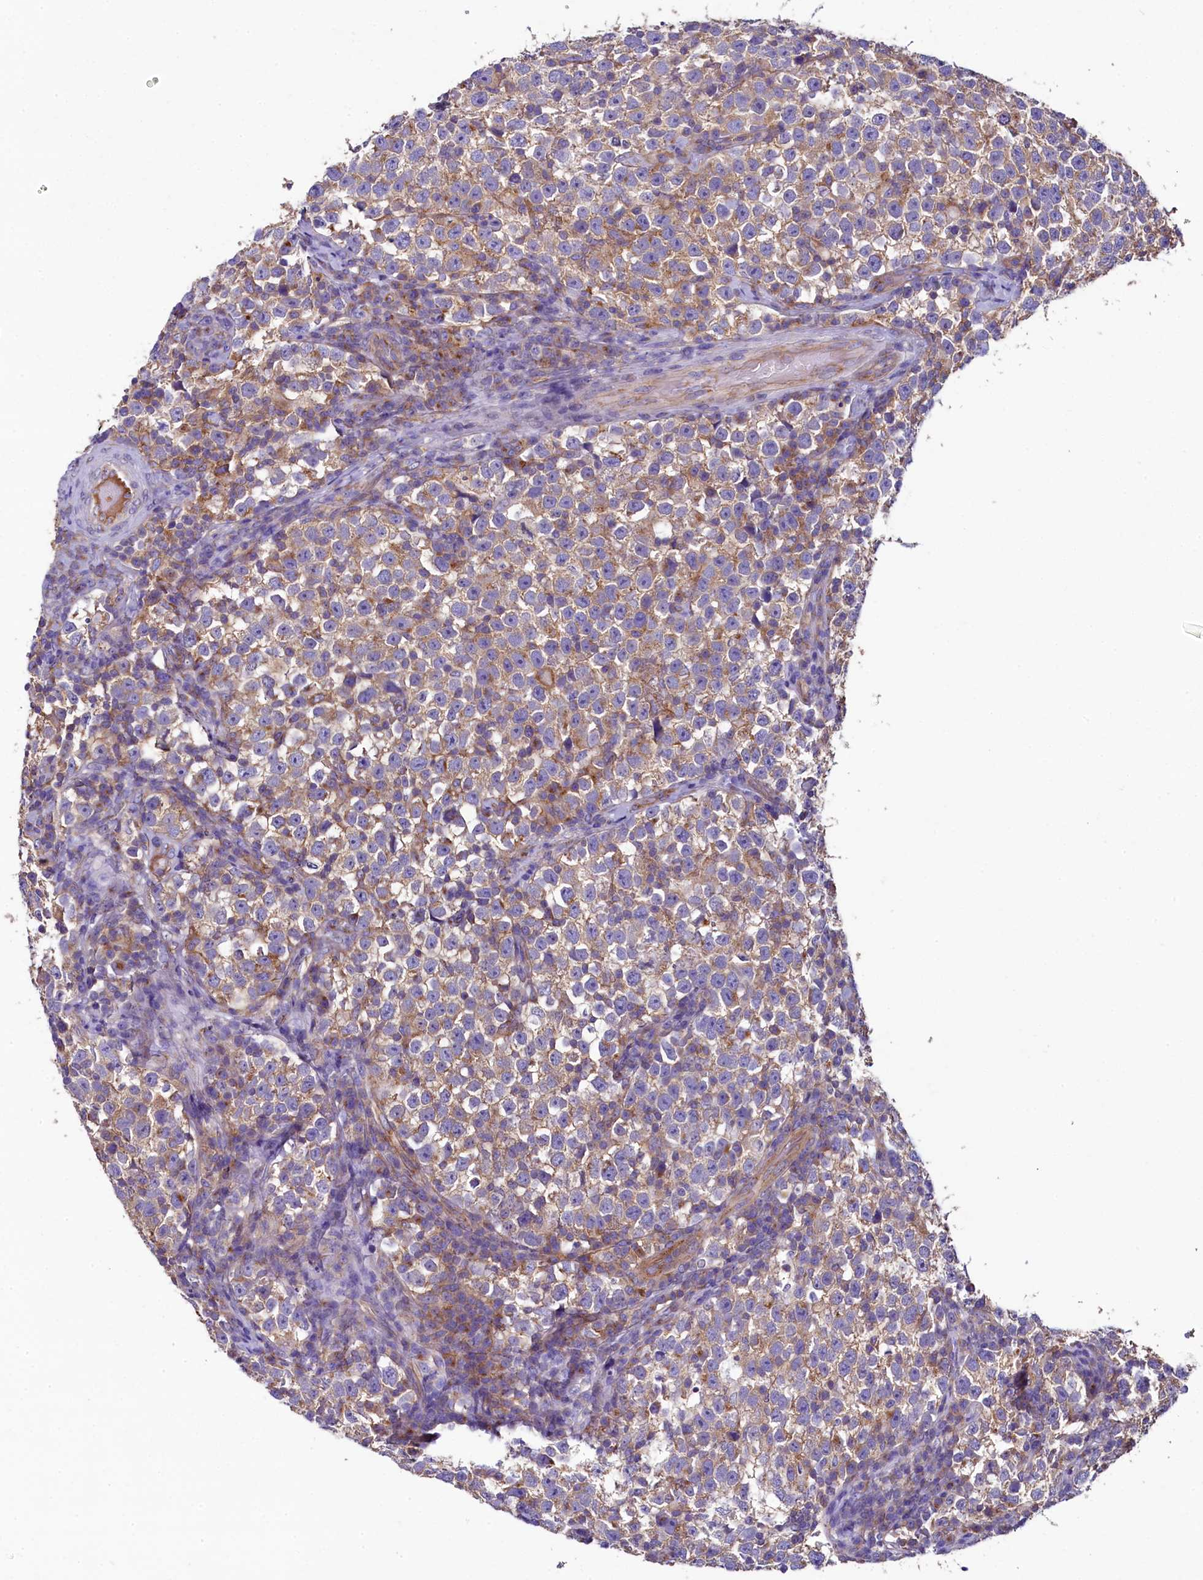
{"staining": {"intensity": "moderate", "quantity": ">75%", "location": "cytoplasmic/membranous"}, "tissue": "testis cancer", "cell_type": "Tumor cells", "image_type": "cancer", "snomed": [{"axis": "morphology", "description": "Normal tissue, NOS"}, {"axis": "morphology", "description": "Seminoma, NOS"}, {"axis": "topography", "description": "Testis"}], "caption": "Tumor cells show medium levels of moderate cytoplasmic/membranous staining in about >75% of cells in human testis cancer (seminoma).", "gene": "GPR21", "patient": {"sex": "male", "age": 43}}